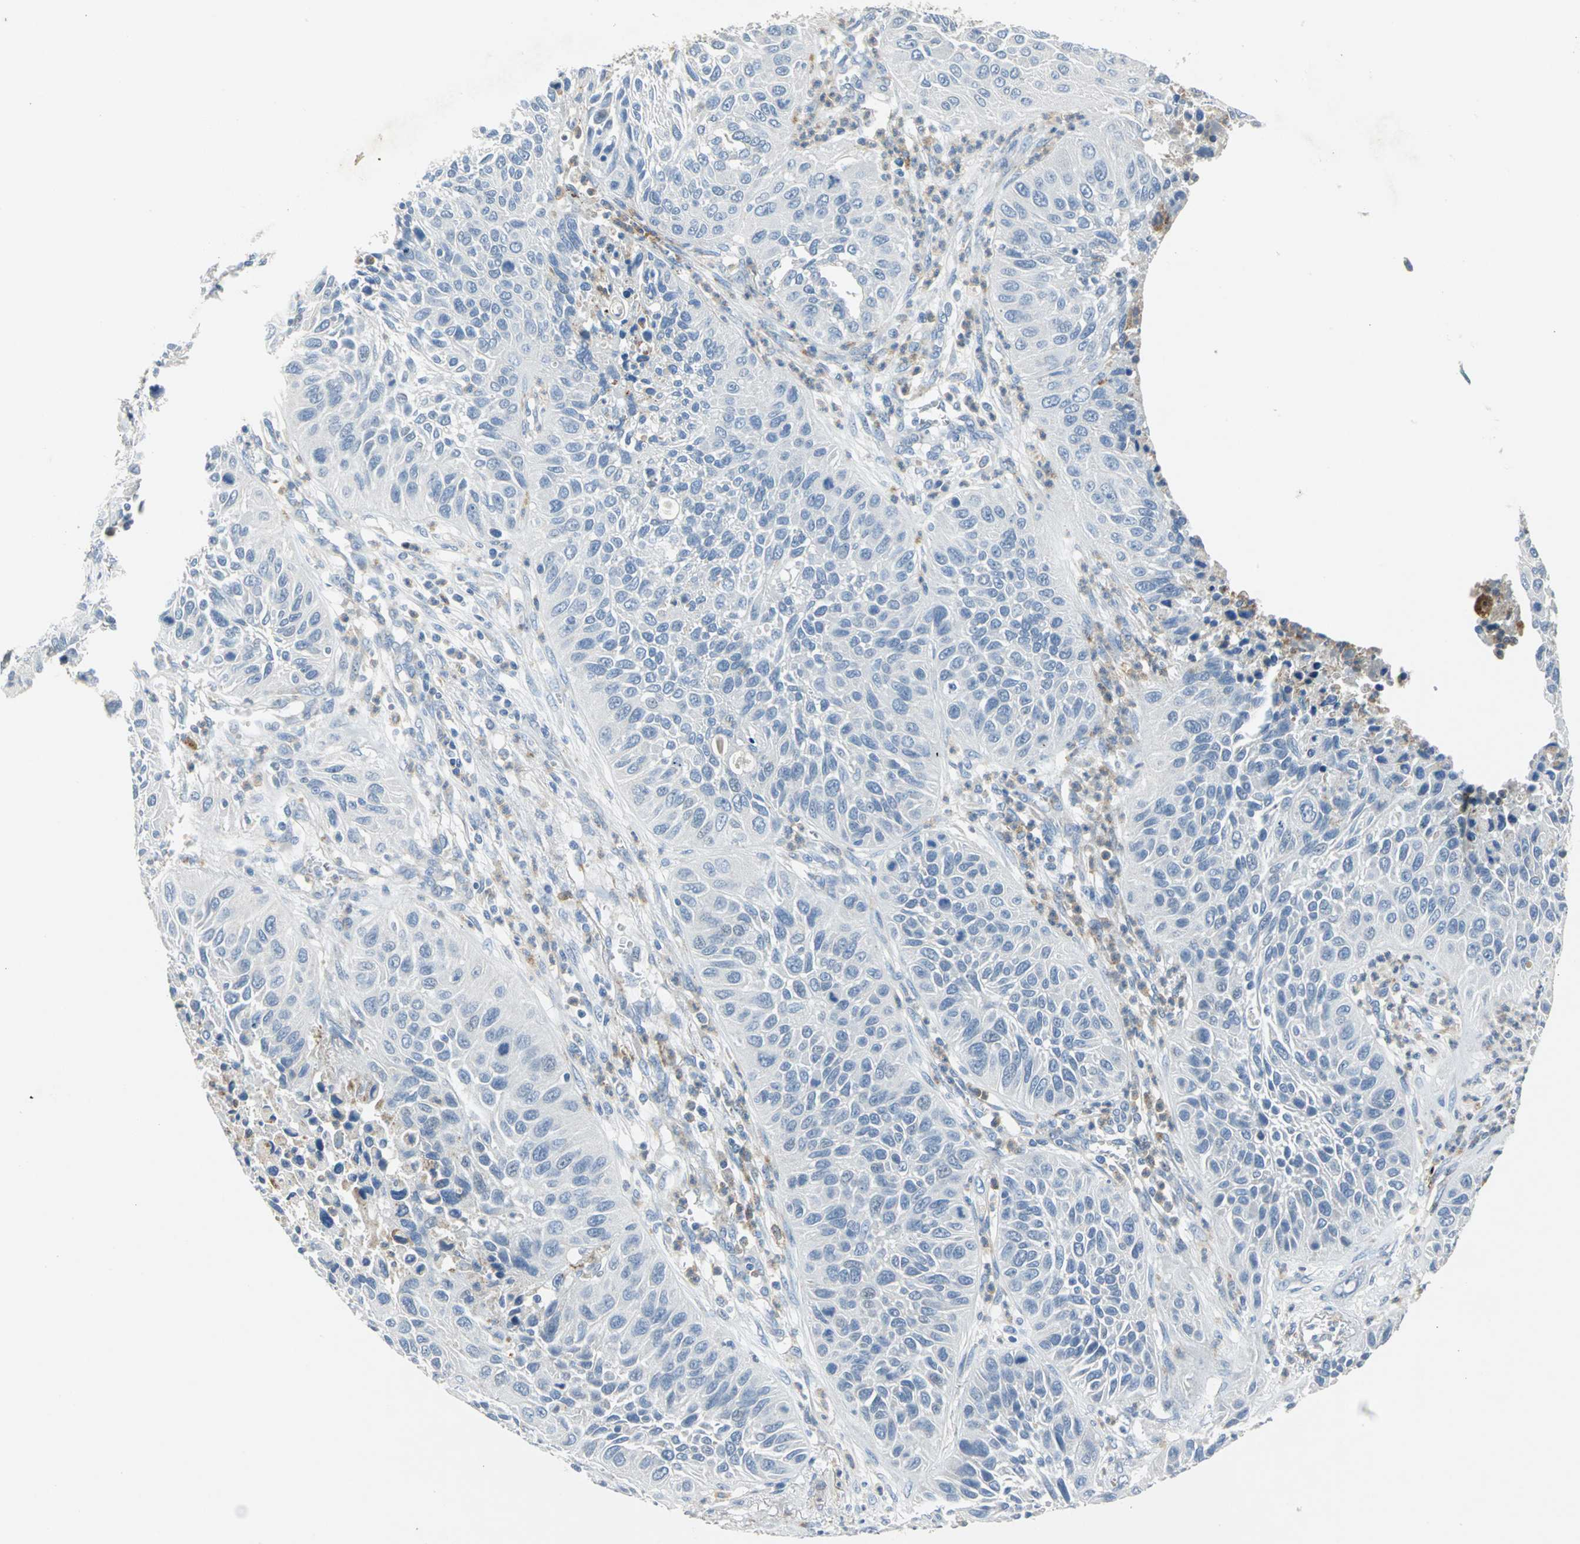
{"staining": {"intensity": "weak", "quantity": "25%-75%", "location": "cytoplasmic/membranous"}, "tissue": "lung cancer", "cell_type": "Tumor cells", "image_type": "cancer", "snomed": [{"axis": "morphology", "description": "Squamous cell carcinoma, NOS"}, {"axis": "topography", "description": "Lung"}], "caption": "Lung cancer tissue shows weak cytoplasmic/membranous expression in approximately 25%-75% of tumor cells The staining is performed using DAB (3,3'-diaminobenzidine) brown chromogen to label protein expression. The nuclei are counter-stained blue using hematoxylin.", "gene": "SPPL2B", "patient": {"sex": "female", "age": 76}}